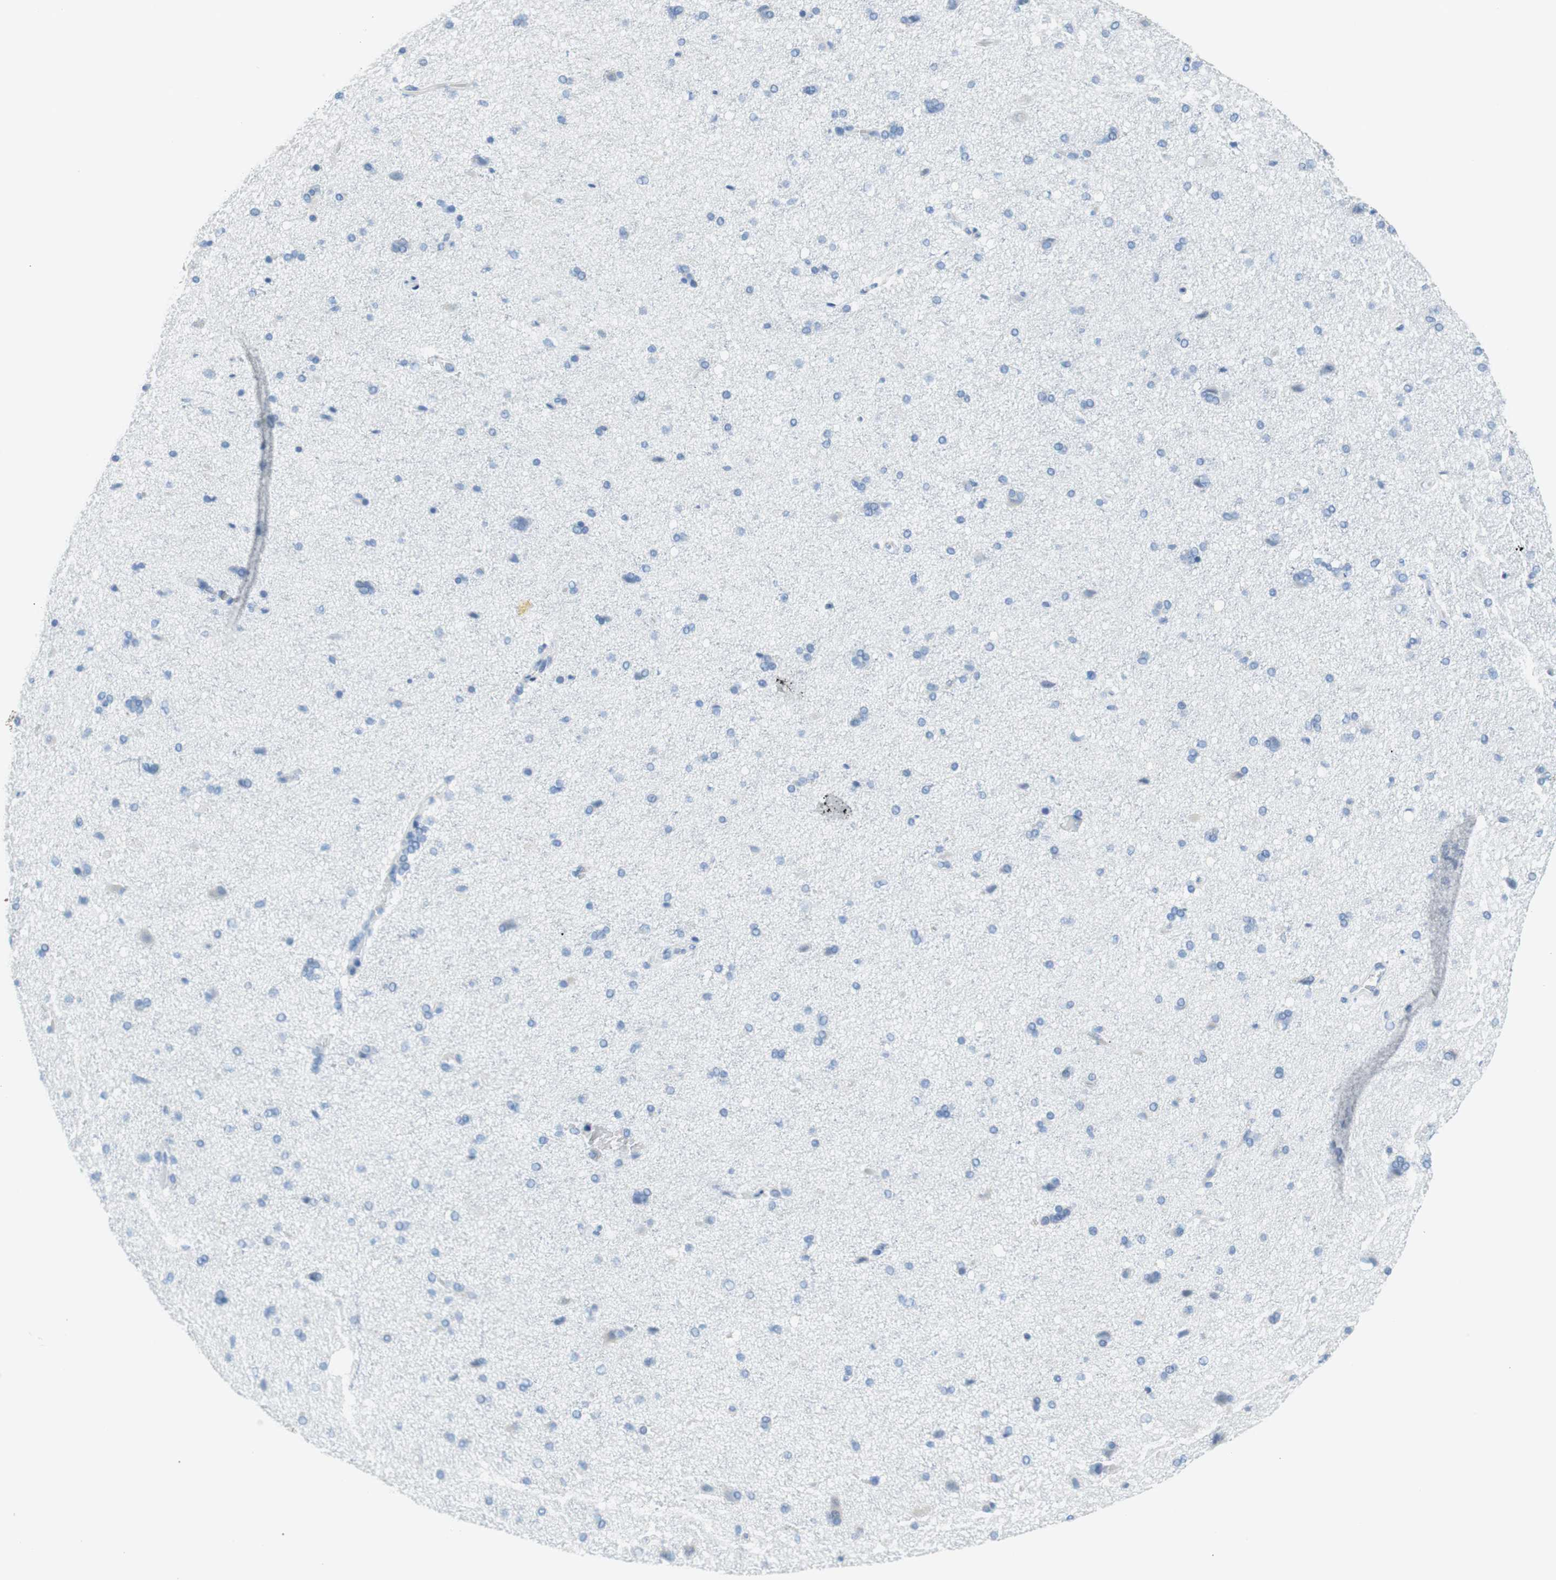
{"staining": {"intensity": "negative", "quantity": "none", "location": "none"}, "tissue": "cerebral cortex", "cell_type": "Endothelial cells", "image_type": "normal", "snomed": [{"axis": "morphology", "description": "Normal tissue, NOS"}, {"axis": "topography", "description": "Cerebral cortex"}], "caption": "The image displays no significant expression in endothelial cells of cerebral cortex. (Stains: DAB immunohistochemistry (IHC) with hematoxylin counter stain, Microscopy: brightfield microscopy at high magnification).", "gene": "MYH1", "patient": {"sex": "male", "age": 62}}